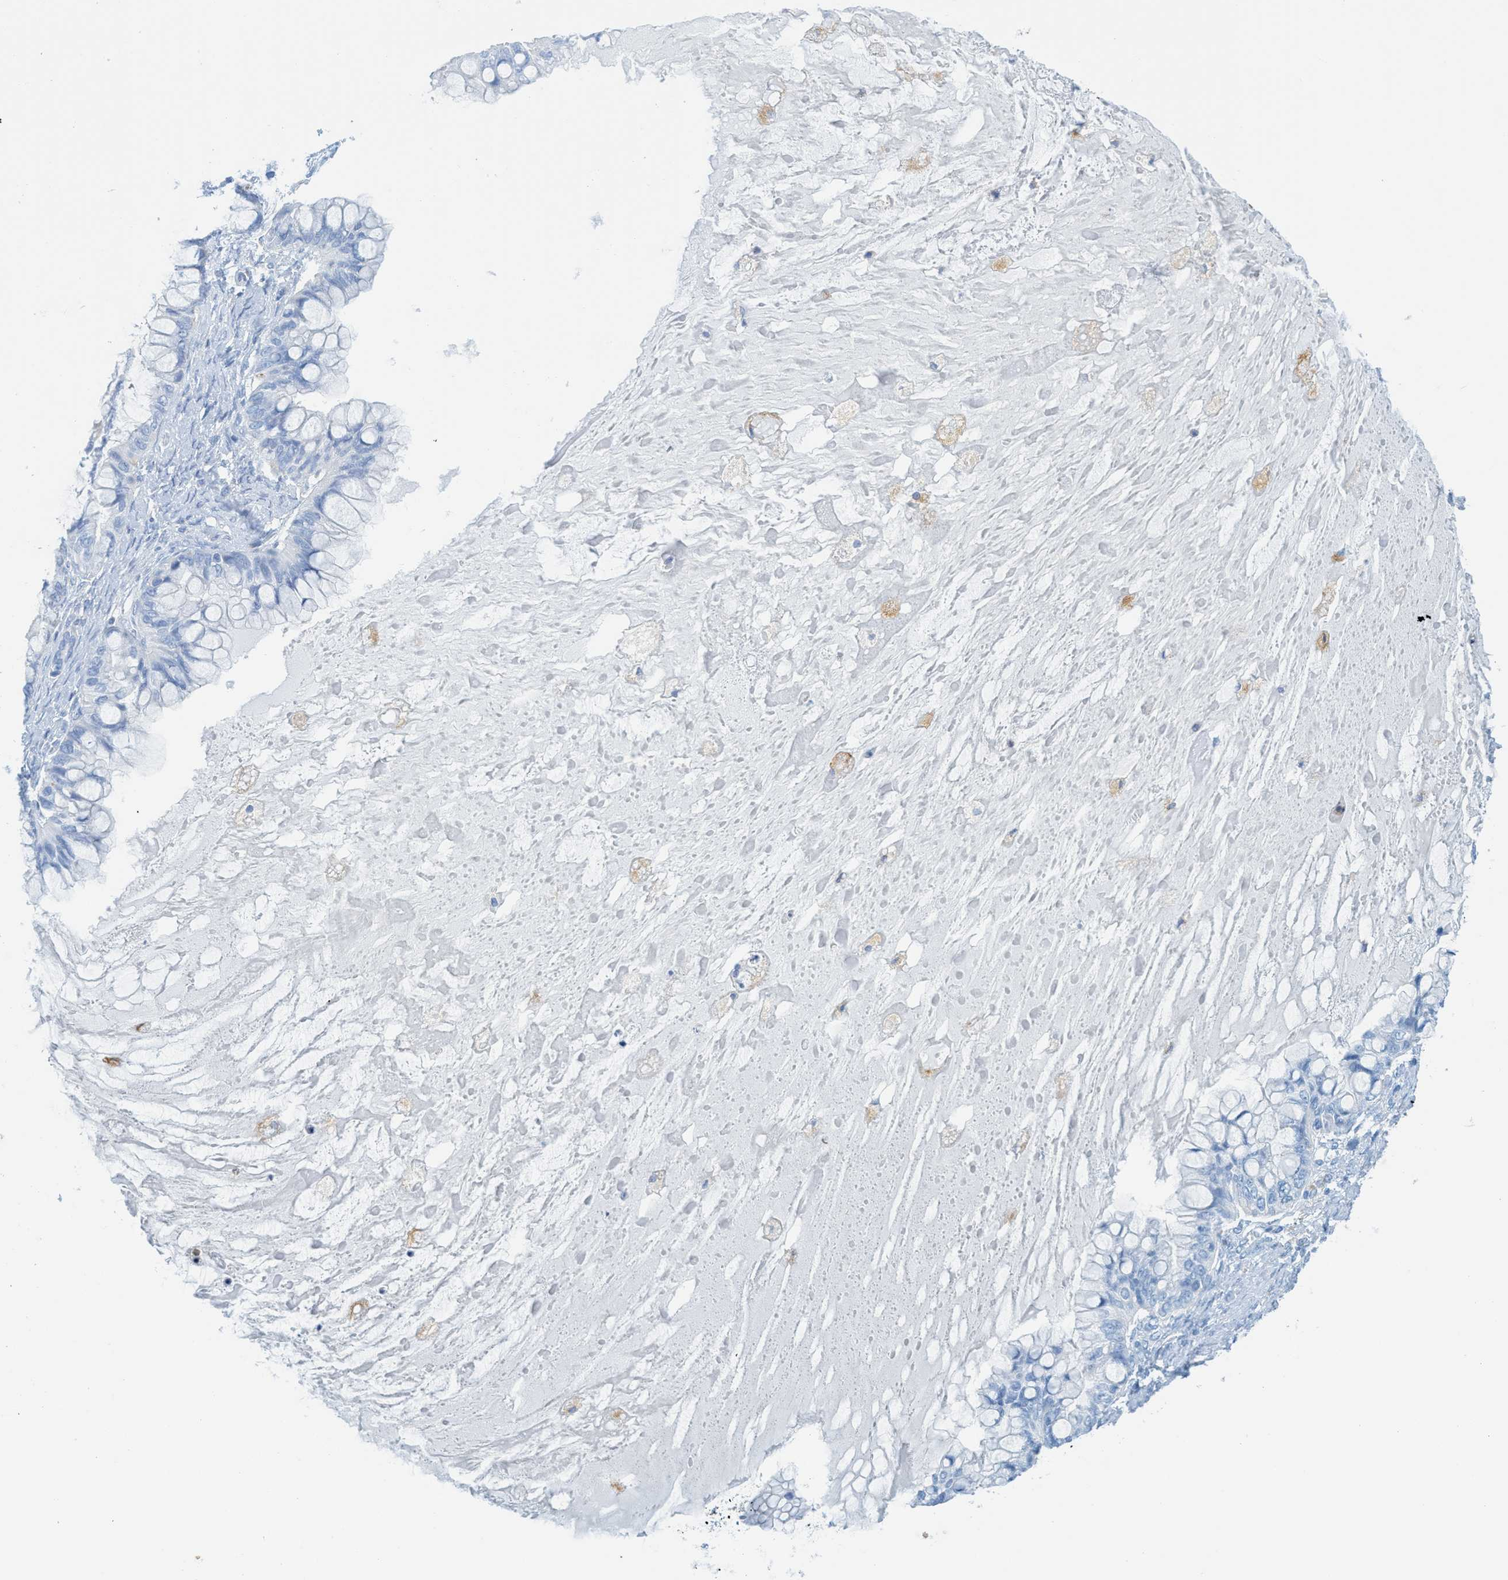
{"staining": {"intensity": "negative", "quantity": "none", "location": "none"}, "tissue": "ovarian cancer", "cell_type": "Tumor cells", "image_type": "cancer", "snomed": [{"axis": "morphology", "description": "Cystadenocarcinoma, mucinous, NOS"}, {"axis": "topography", "description": "Ovary"}], "caption": "Immunohistochemistry (IHC) of ovarian cancer (mucinous cystadenocarcinoma) shows no staining in tumor cells.", "gene": "C21orf62", "patient": {"sex": "female", "age": 80}}